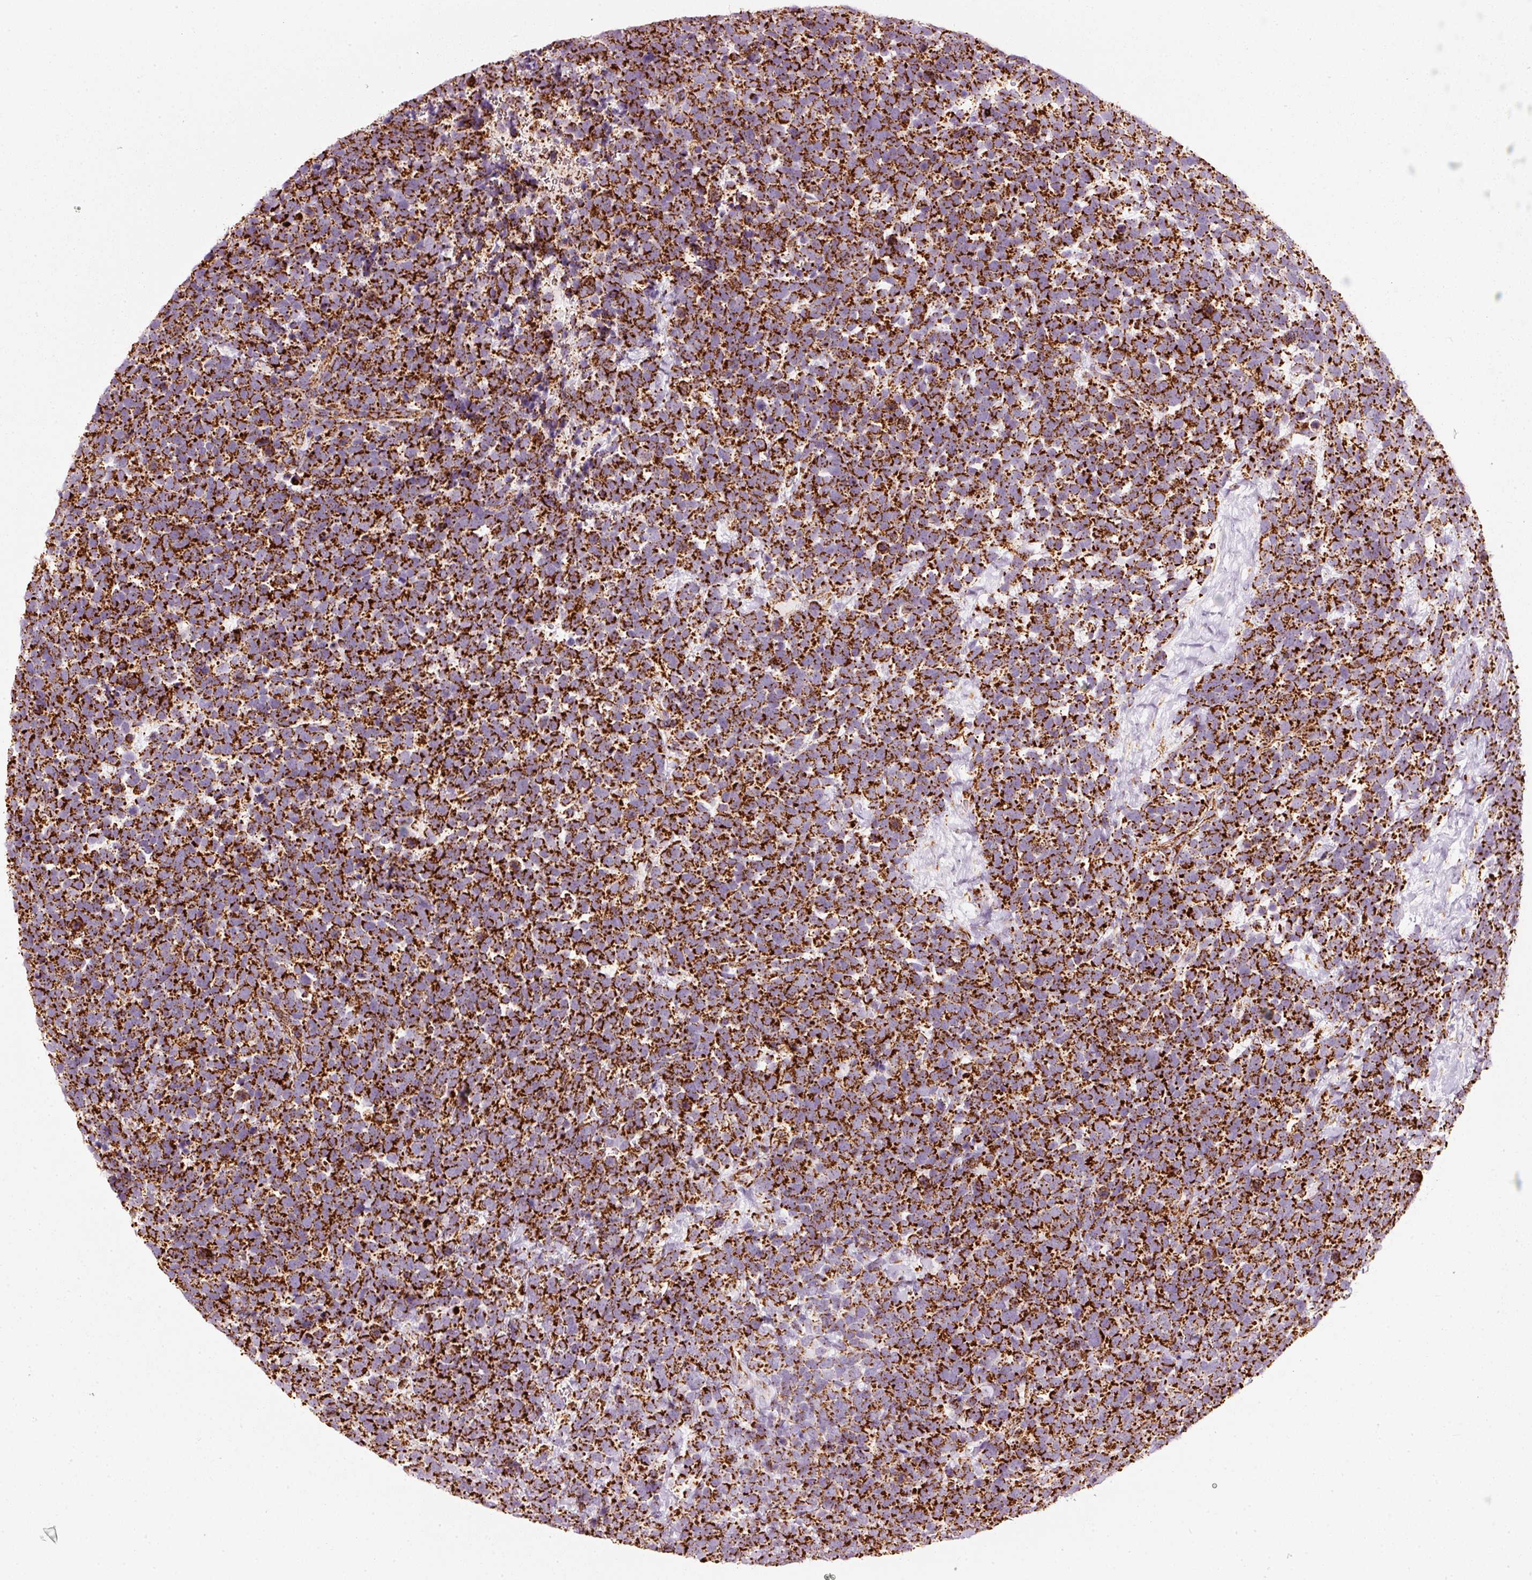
{"staining": {"intensity": "strong", "quantity": ">75%", "location": "cytoplasmic/membranous"}, "tissue": "urothelial cancer", "cell_type": "Tumor cells", "image_type": "cancer", "snomed": [{"axis": "morphology", "description": "Urothelial carcinoma, High grade"}, {"axis": "topography", "description": "Urinary bladder"}], "caption": "Immunohistochemical staining of urothelial cancer demonstrates high levels of strong cytoplasmic/membranous staining in approximately >75% of tumor cells.", "gene": "MT-CO2", "patient": {"sex": "female", "age": 82}}